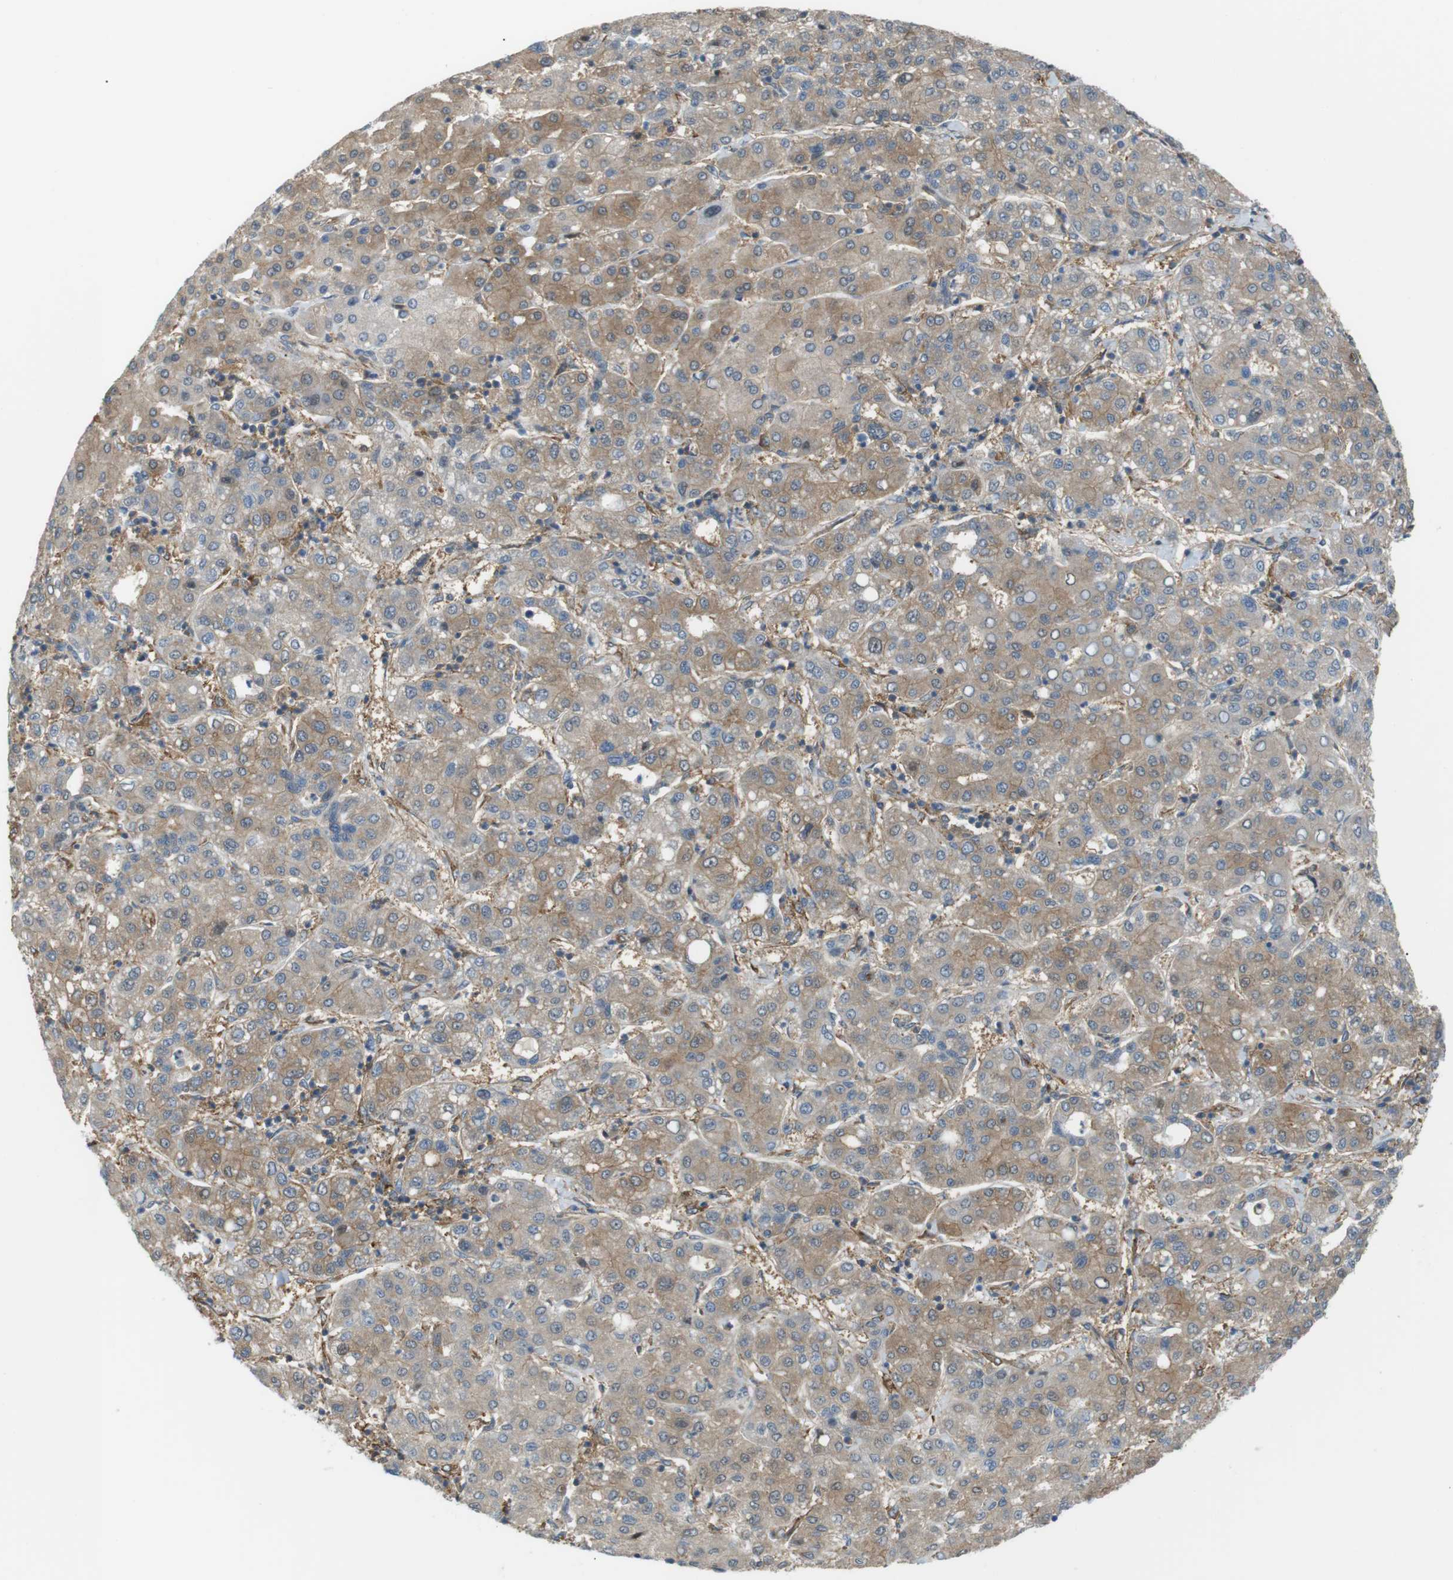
{"staining": {"intensity": "weak", "quantity": ">75%", "location": "cytoplasmic/membranous"}, "tissue": "liver cancer", "cell_type": "Tumor cells", "image_type": "cancer", "snomed": [{"axis": "morphology", "description": "Carcinoma, Hepatocellular, NOS"}, {"axis": "topography", "description": "Liver"}], "caption": "A high-resolution histopathology image shows immunohistochemistry staining of liver cancer, which reveals weak cytoplasmic/membranous staining in approximately >75% of tumor cells. The protein is shown in brown color, while the nuclei are stained blue.", "gene": "PEPD", "patient": {"sex": "male", "age": 65}}